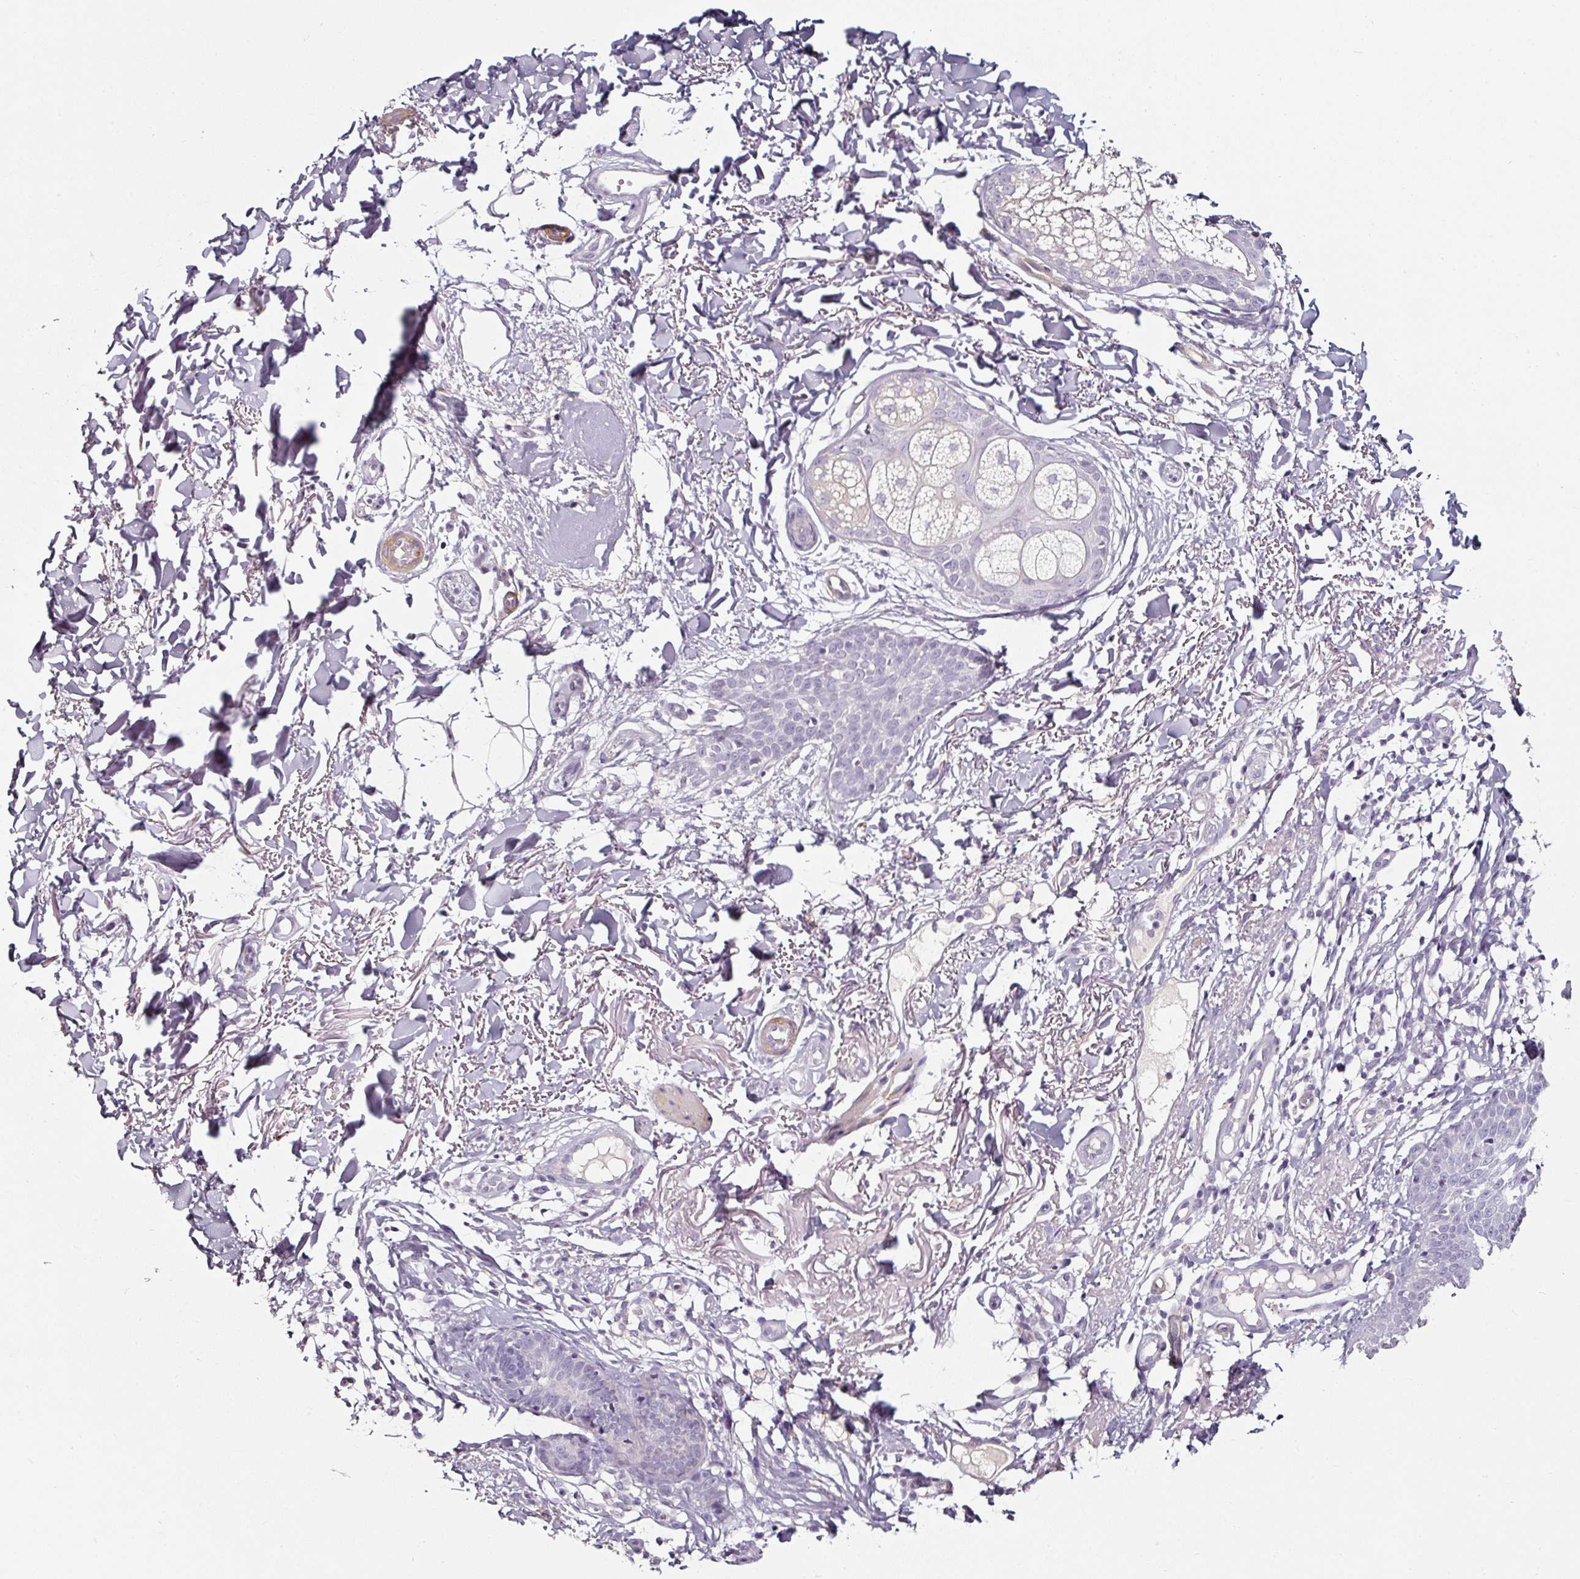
{"staining": {"intensity": "negative", "quantity": "none", "location": "none"}, "tissue": "skin cancer", "cell_type": "Tumor cells", "image_type": "cancer", "snomed": [{"axis": "morphology", "description": "Basal cell carcinoma"}, {"axis": "topography", "description": "Skin"}], "caption": "A high-resolution micrograph shows immunohistochemistry (IHC) staining of skin basal cell carcinoma, which reveals no significant positivity in tumor cells.", "gene": "CAP2", "patient": {"sex": "female", "age": 60}}